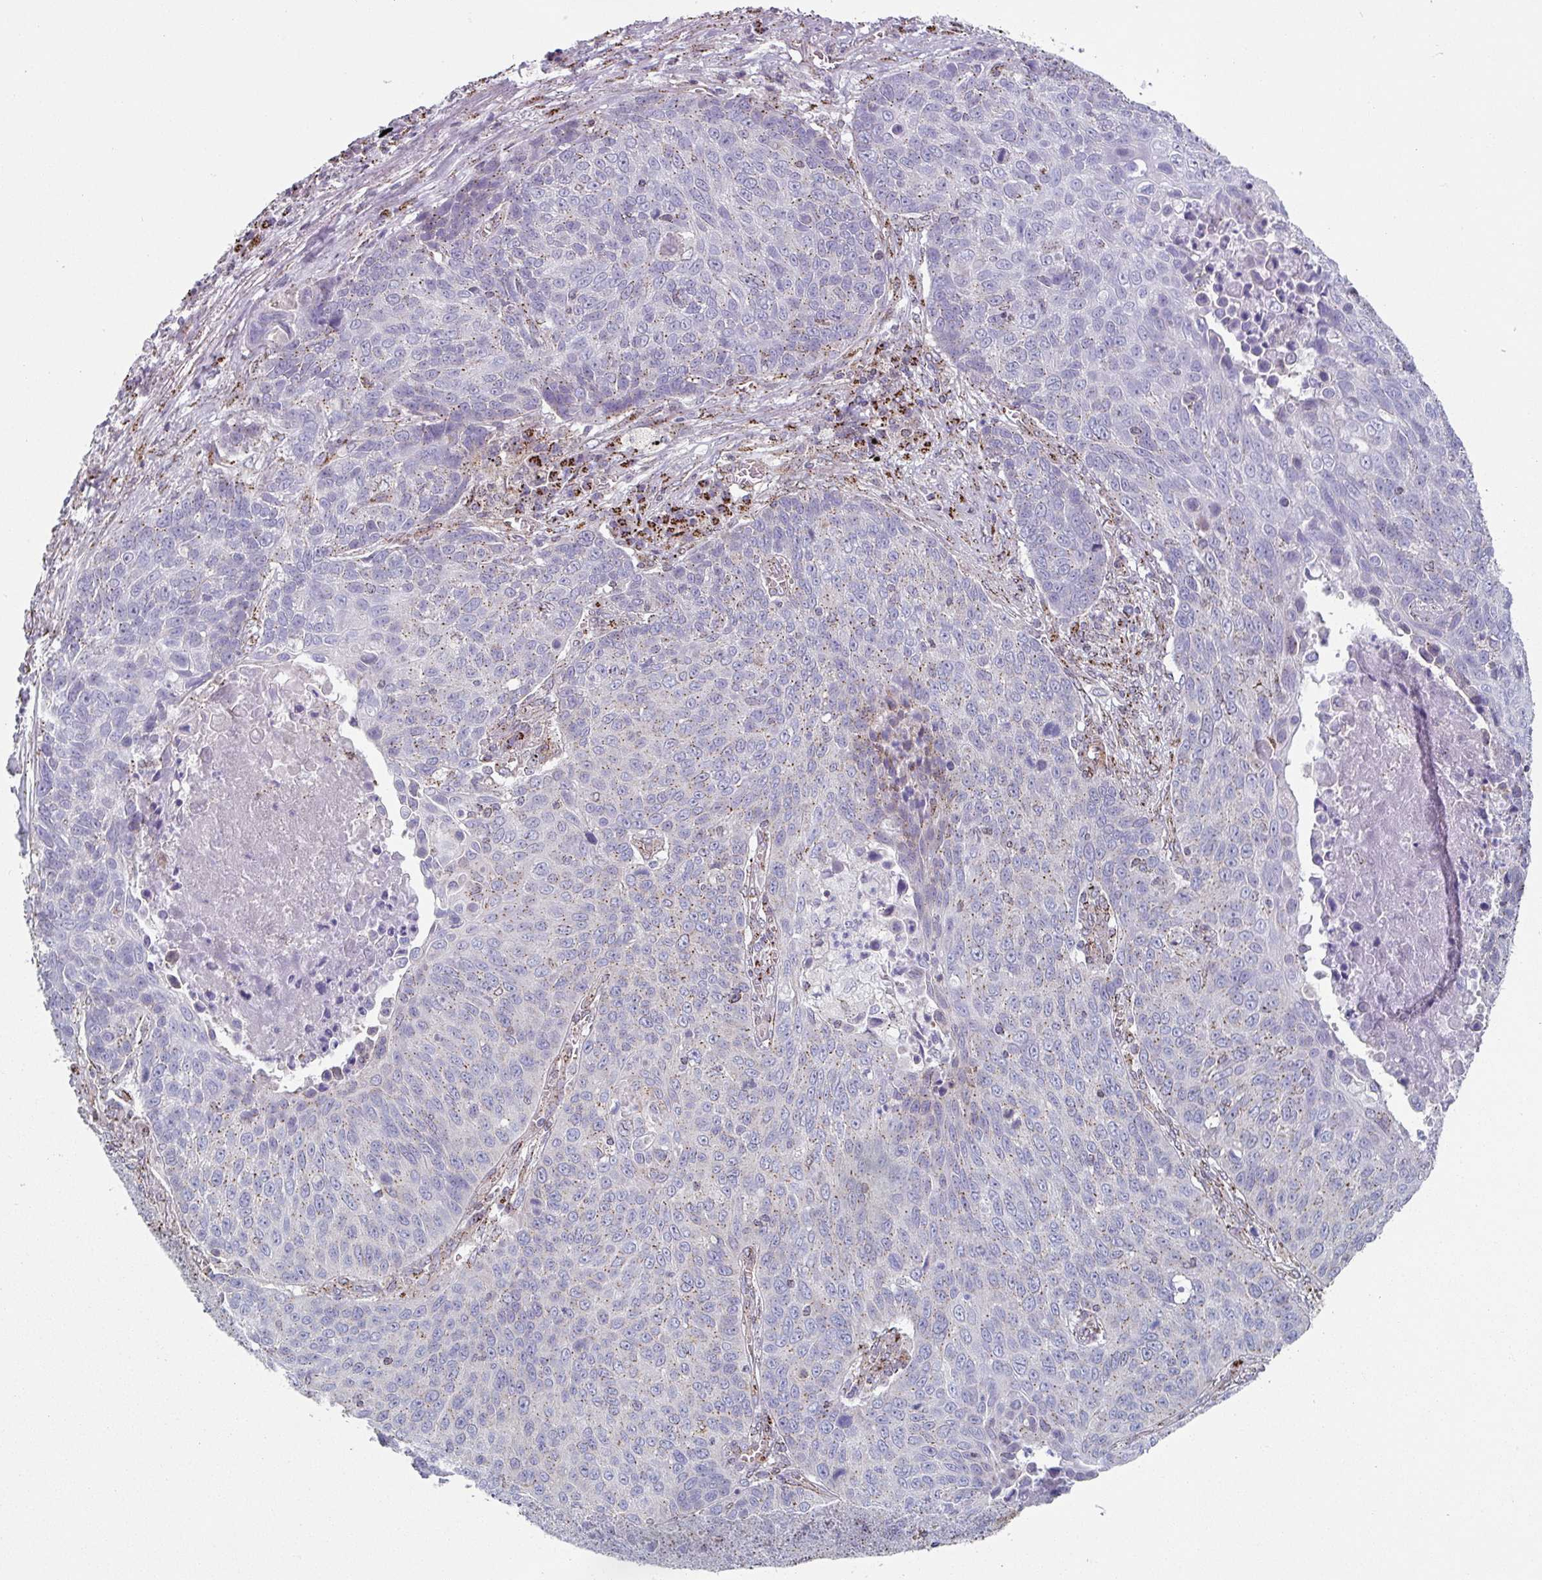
{"staining": {"intensity": "weak", "quantity": "<25%", "location": "cytoplasmic/membranous"}, "tissue": "lung cancer", "cell_type": "Tumor cells", "image_type": "cancer", "snomed": [{"axis": "morphology", "description": "Squamous cell carcinoma, NOS"}, {"axis": "topography", "description": "Lung"}], "caption": "This photomicrograph is of lung cancer stained with immunohistochemistry (IHC) to label a protein in brown with the nuclei are counter-stained blue. There is no staining in tumor cells. Brightfield microscopy of immunohistochemistry stained with DAB (brown) and hematoxylin (blue), captured at high magnification.", "gene": "CCDC85B", "patient": {"sex": "male", "age": 78}}